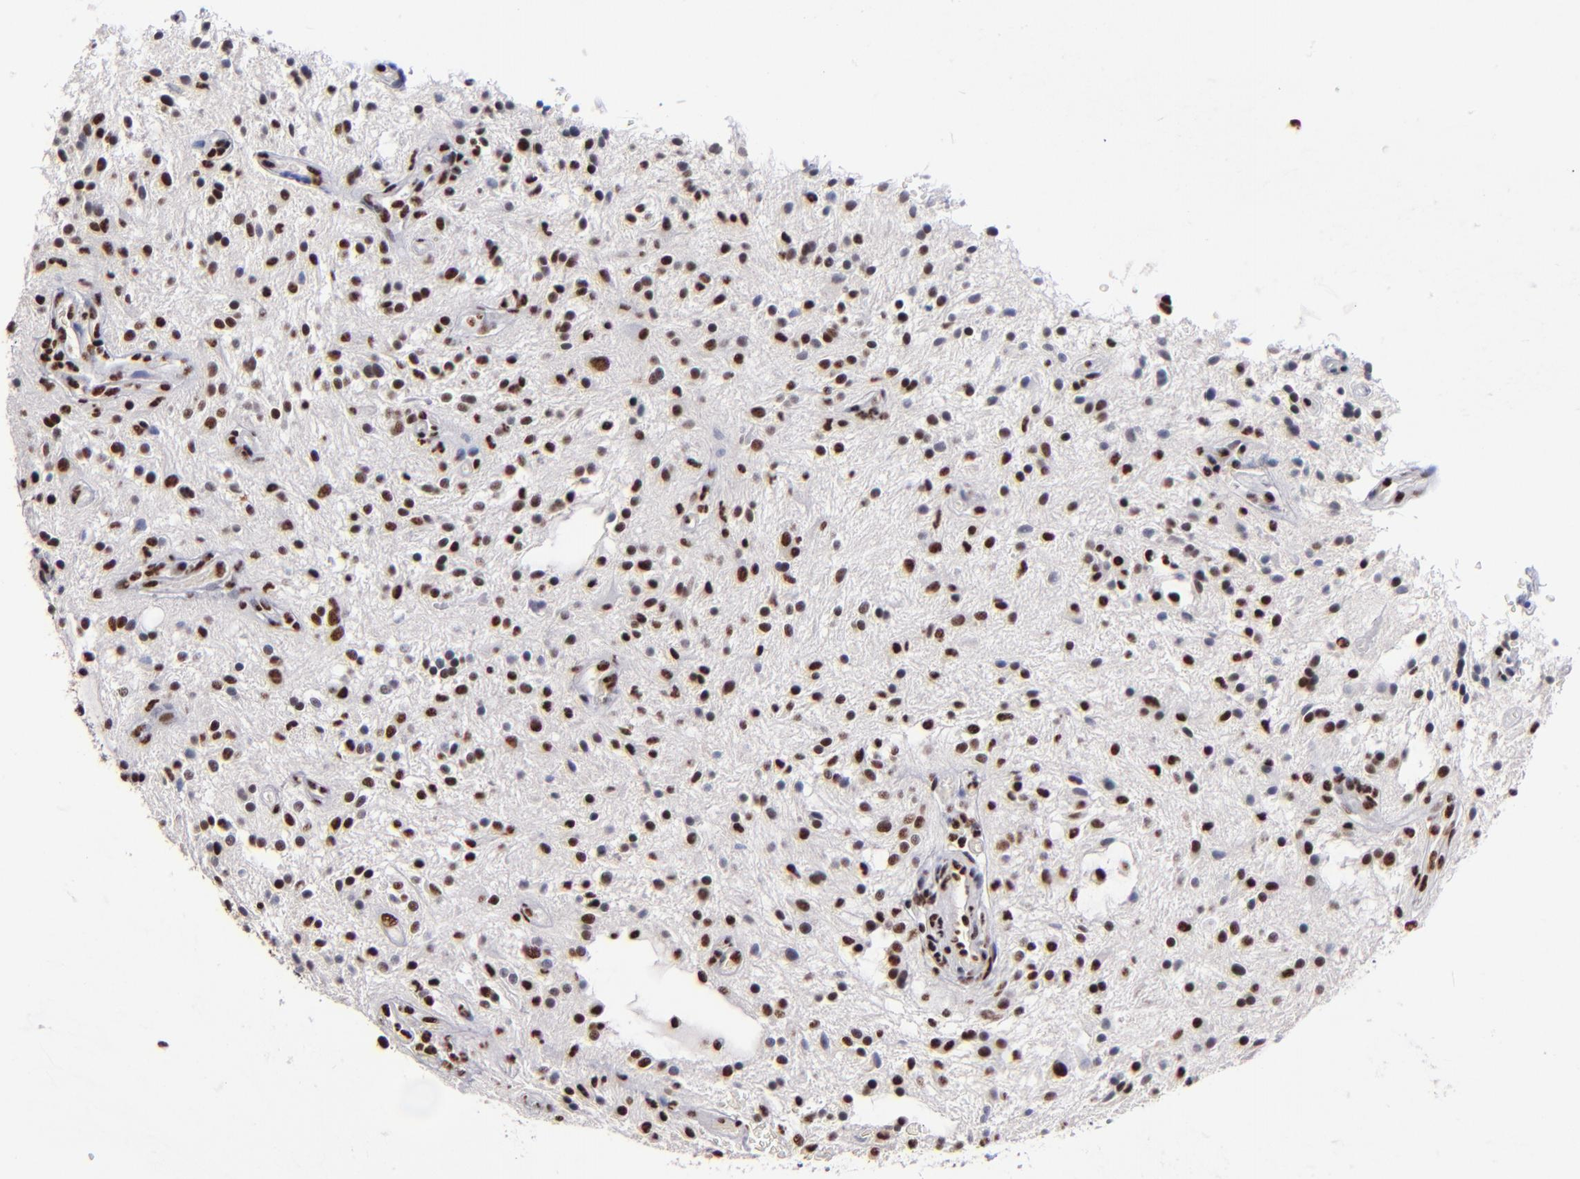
{"staining": {"intensity": "strong", "quantity": ">75%", "location": "nuclear"}, "tissue": "glioma", "cell_type": "Tumor cells", "image_type": "cancer", "snomed": [{"axis": "morphology", "description": "Glioma, malignant, NOS"}, {"axis": "topography", "description": "Cerebellum"}], "caption": "DAB (3,3'-diaminobenzidine) immunohistochemical staining of glioma displays strong nuclear protein staining in about >75% of tumor cells. (IHC, brightfield microscopy, high magnification).", "gene": "MN1", "patient": {"sex": "female", "age": 10}}